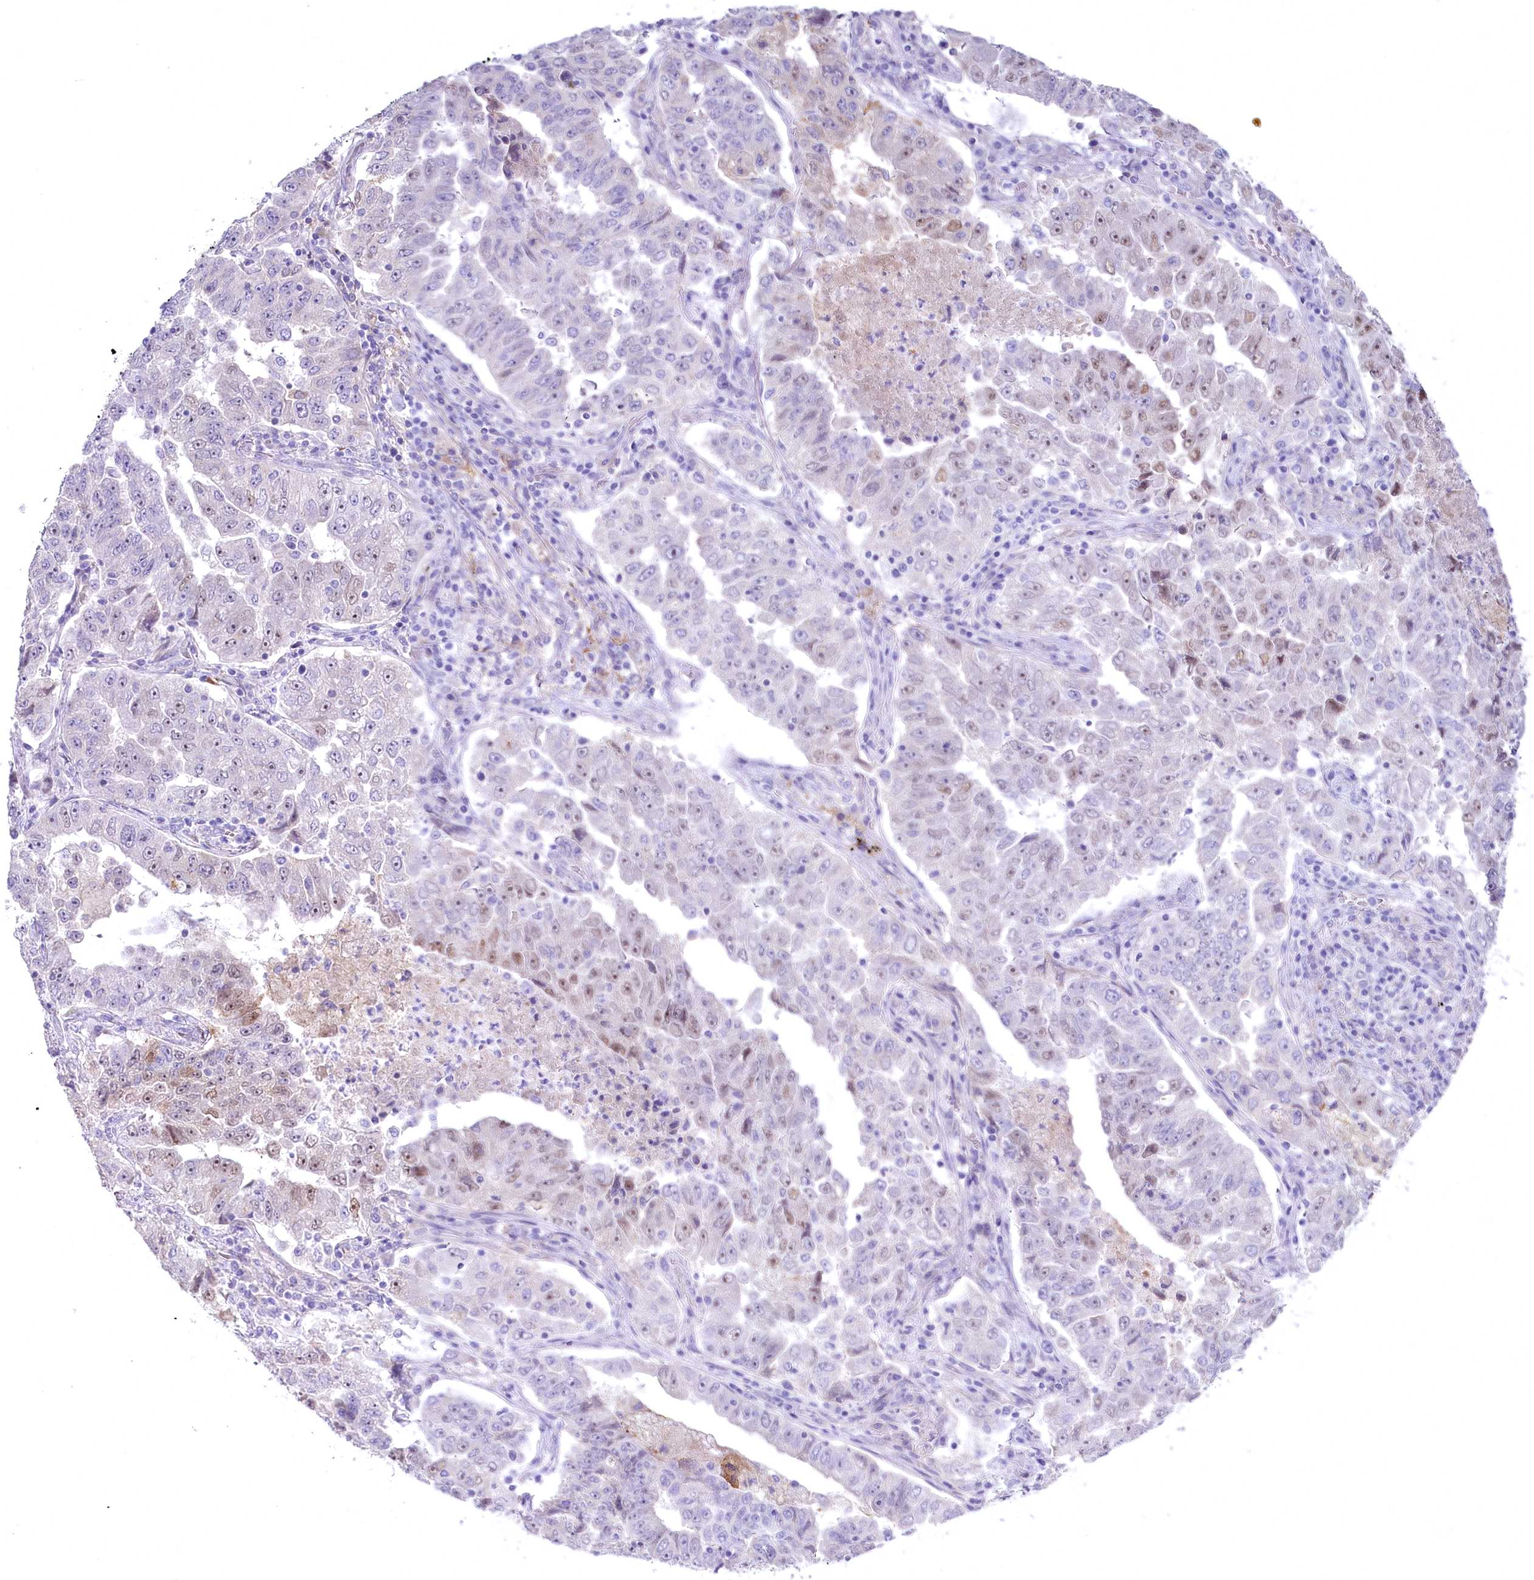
{"staining": {"intensity": "moderate", "quantity": "<25%", "location": "nuclear"}, "tissue": "lung cancer", "cell_type": "Tumor cells", "image_type": "cancer", "snomed": [{"axis": "morphology", "description": "Adenocarcinoma, NOS"}, {"axis": "topography", "description": "Lung"}], "caption": "DAB immunohistochemical staining of human lung cancer exhibits moderate nuclear protein staining in about <25% of tumor cells. (DAB (3,3'-diaminobenzidine) = brown stain, brightfield microscopy at high magnification).", "gene": "MYOZ1", "patient": {"sex": "female", "age": 51}}